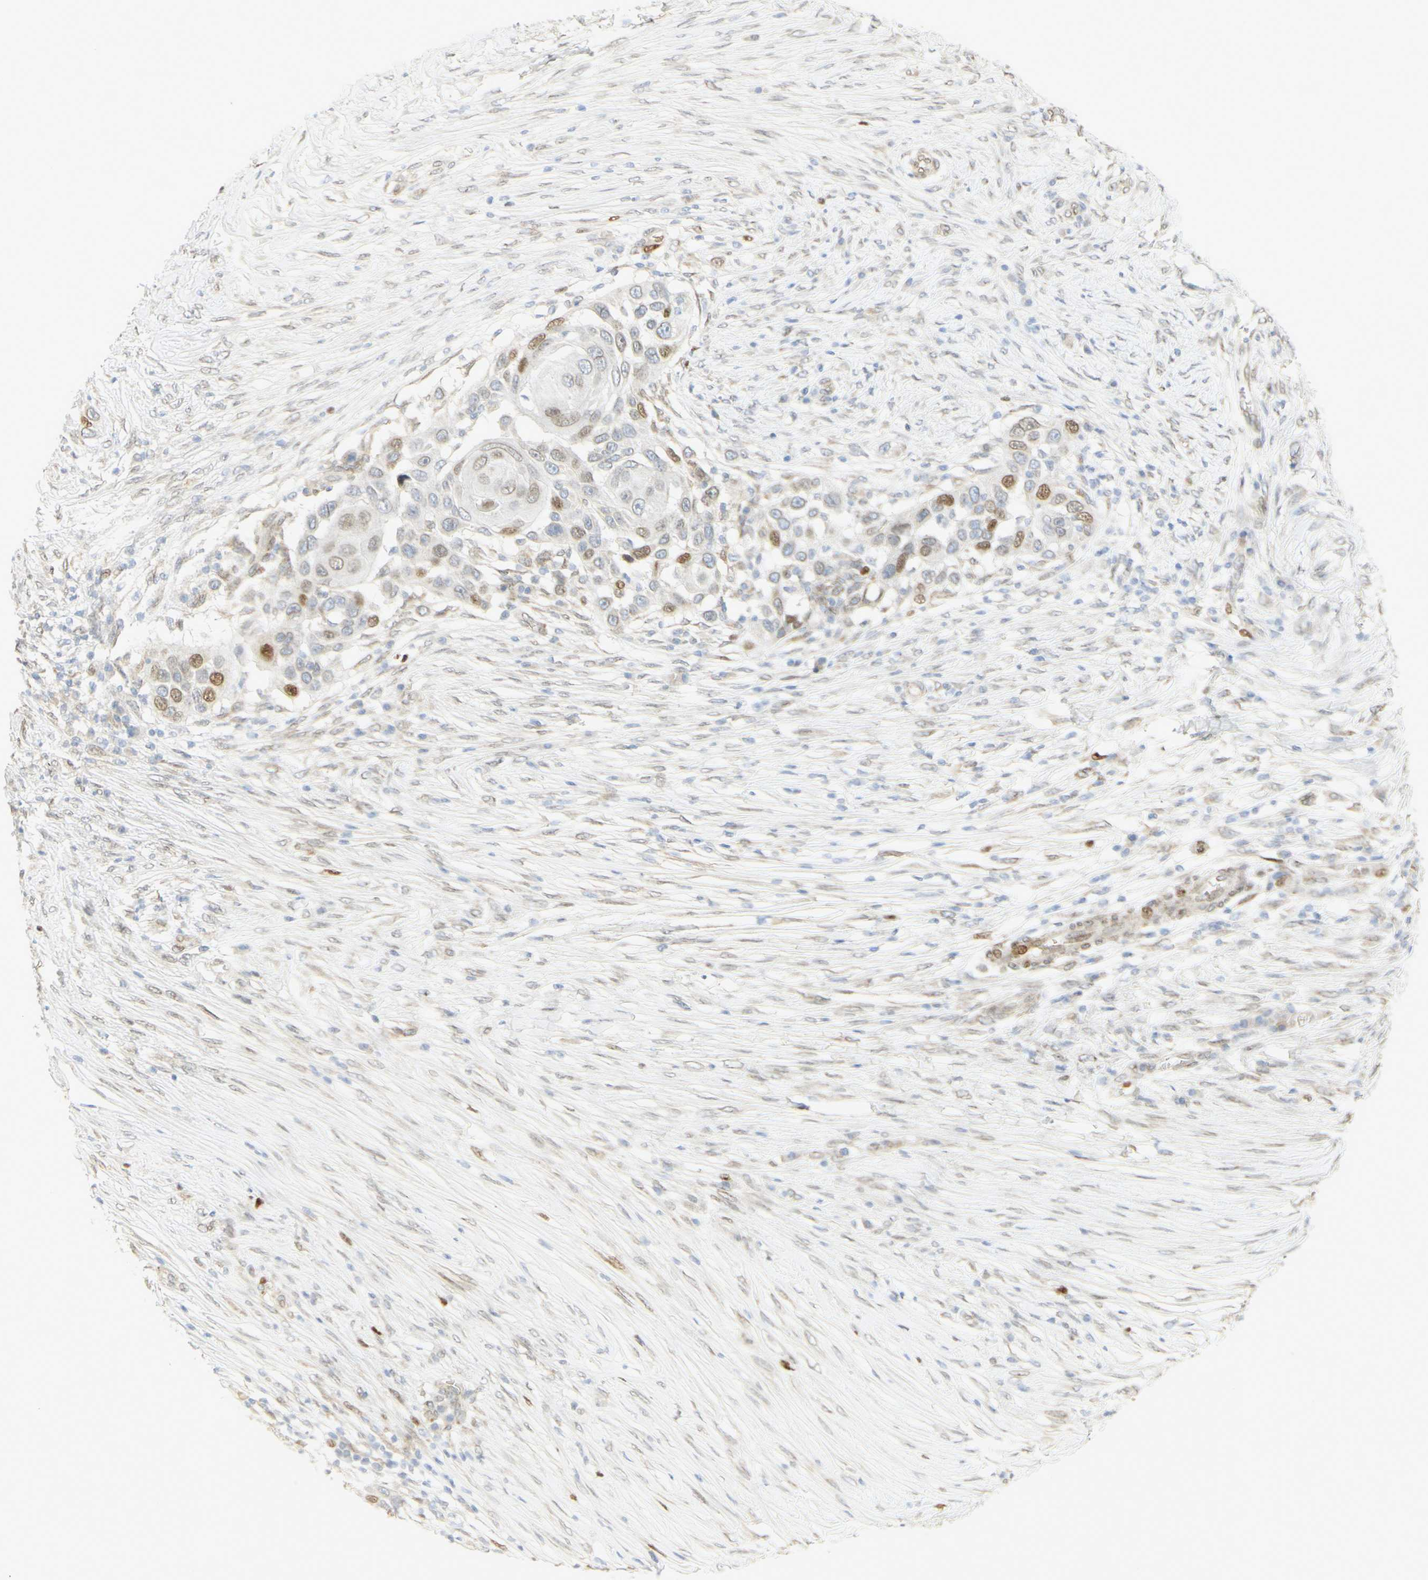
{"staining": {"intensity": "moderate", "quantity": "<25%", "location": "nuclear"}, "tissue": "skin cancer", "cell_type": "Tumor cells", "image_type": "cancer", "snomed": [{"axis": "morphology", "description": "Squamous cell carcinoma, NOS"}, {"axis": "topography", "description": "Skin"}], "caption": "Skin squamous cell carcinoma tissue exhibits moderate nuclear staining in about <25% of tumor cells, visualized by immunohistochemistry.", "gene": "E2F1", "patient": {"sex": "female", "age": 44}}